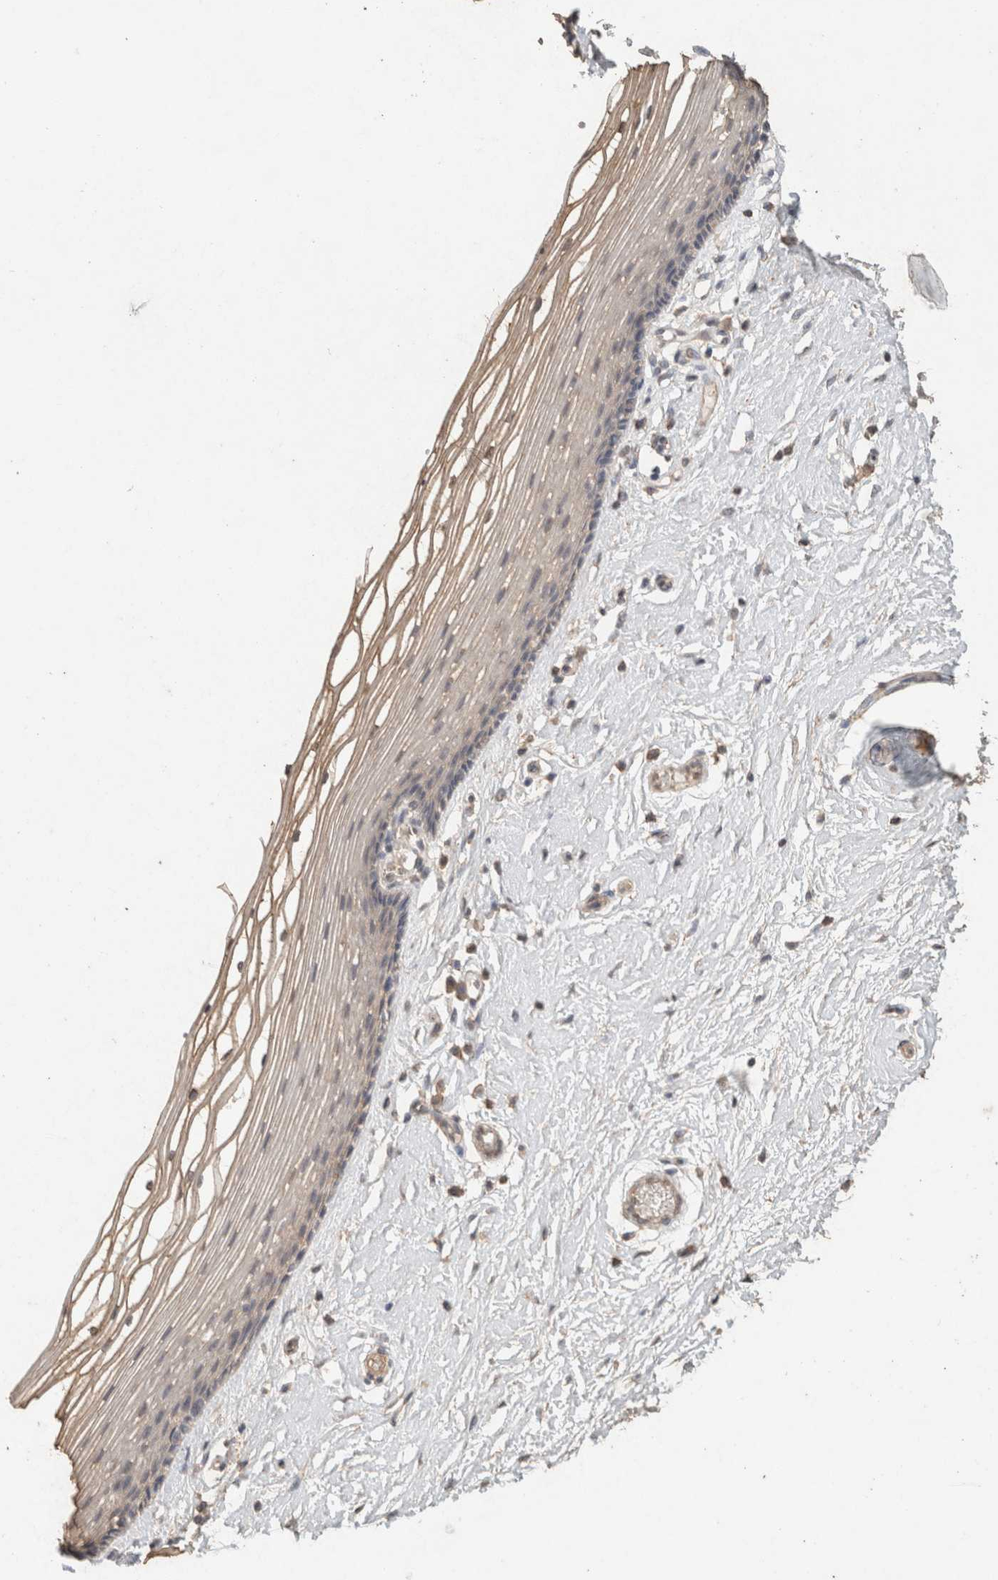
{"staining": {"intensity": "weak", "quantity": "<25%", "location": "cytoplasmic/membranous"}, "tissue": "vagina", "cell_type": "Squamous epithelial cells", "image_type": "normal", "snomed": [{"axis": "morphology", "description": "Normal tissue, NOS"}, {"axis": "topography", "description": "Vagina"}], "caption": "Squamous epithelial cells show no significant protein staining in benign vagina.", "gene": "CX3CL1", "patient": {"sex": "female", "age": 46}}